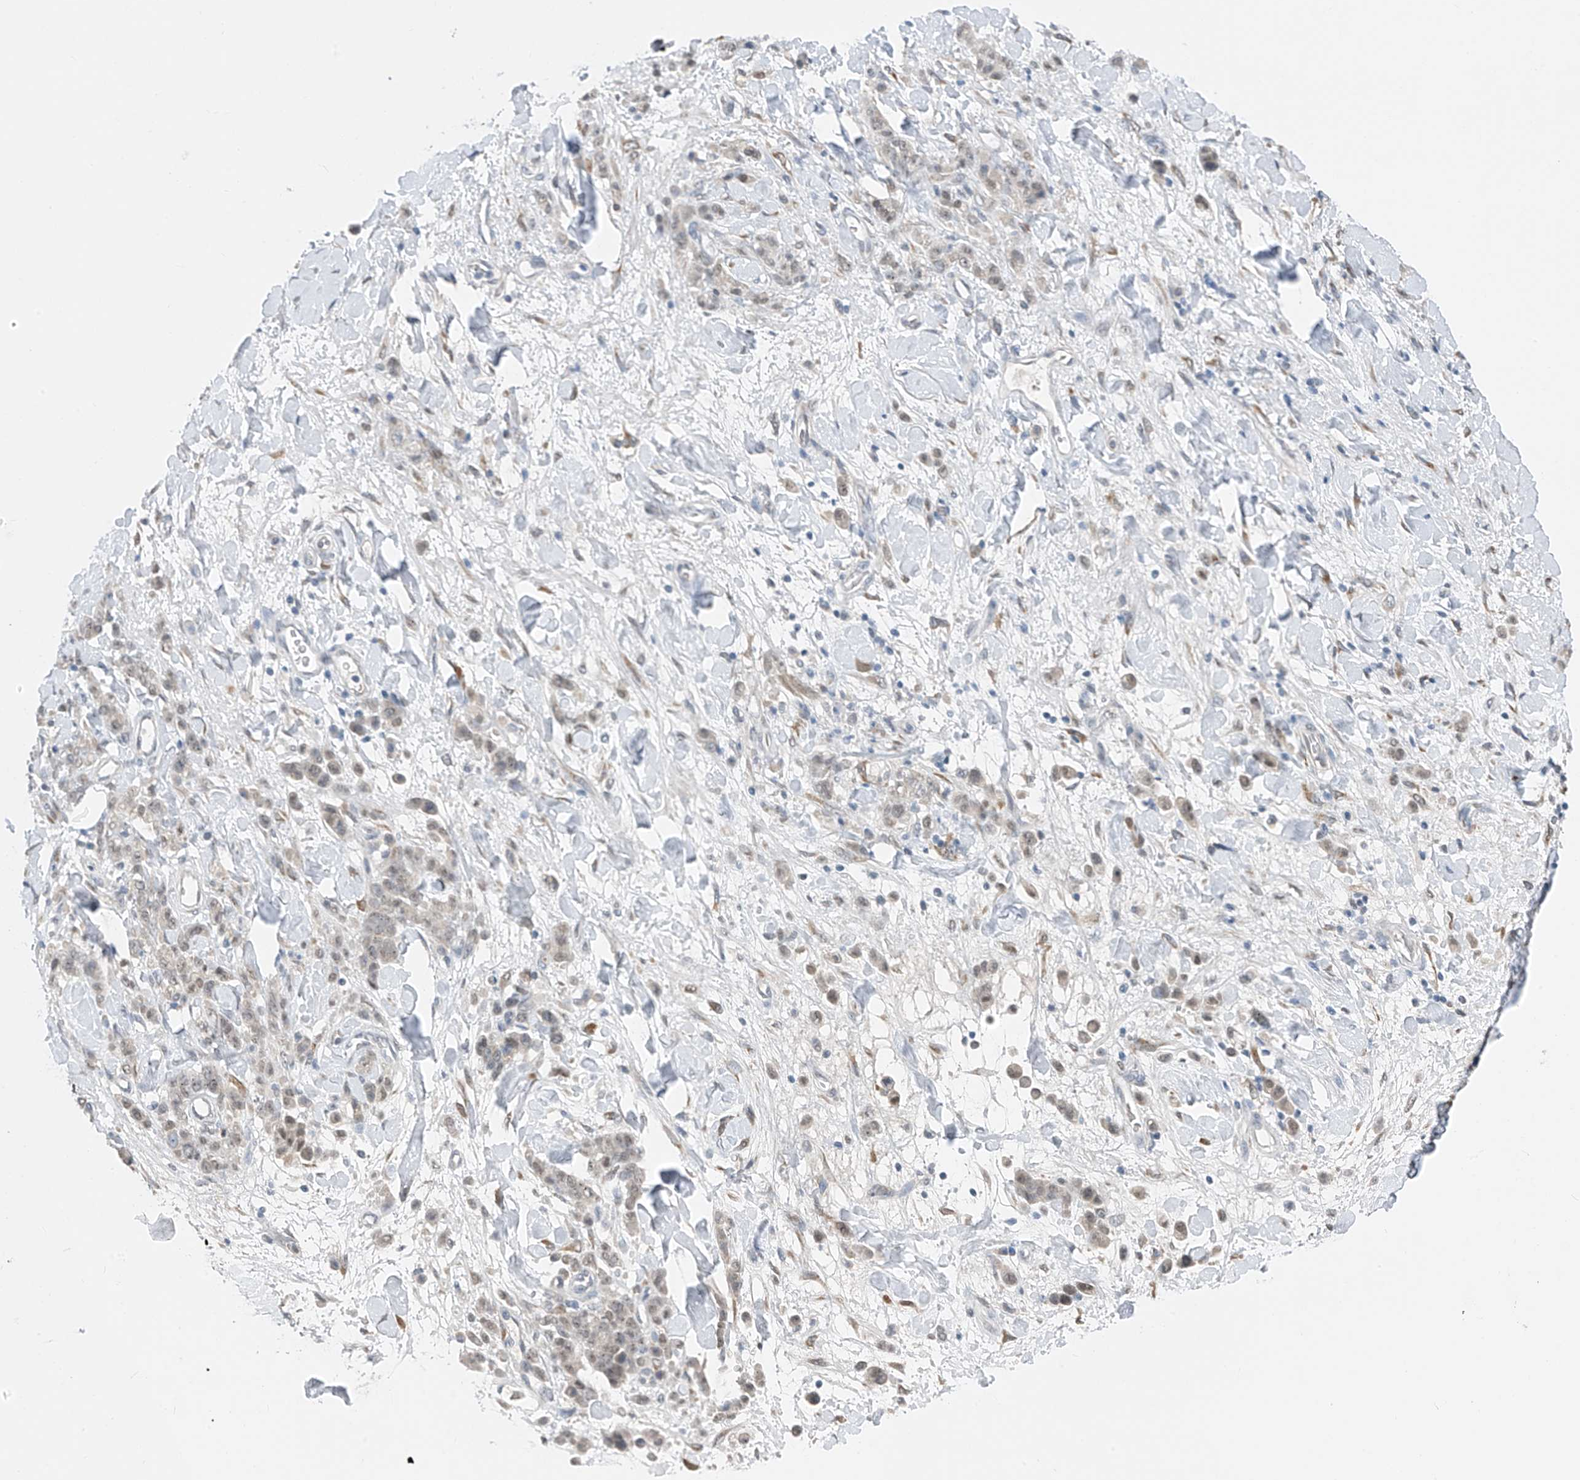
{"staining": {"intensity": "weak", "quantity": "25%-75%", "location": "nuclear"}, "tissue": "stomach cancer", "cell_type": "Tumor cells", "image_type": "cancer", "snomed": [{"axis": "morphology", "description": "Normal tissue, NOS"}, {"axis": "morphology", "description": "Adenocarcinoma, NOS"}, {"axis": "topography", "description": "Stomach"}], "caption": "Tumor cells display low levels of weak nuclear expression in about 25%-75% of cells in stomach cancer.", "gene": "CYP4V2", "patient": {"sex": "male", "age": 82}}